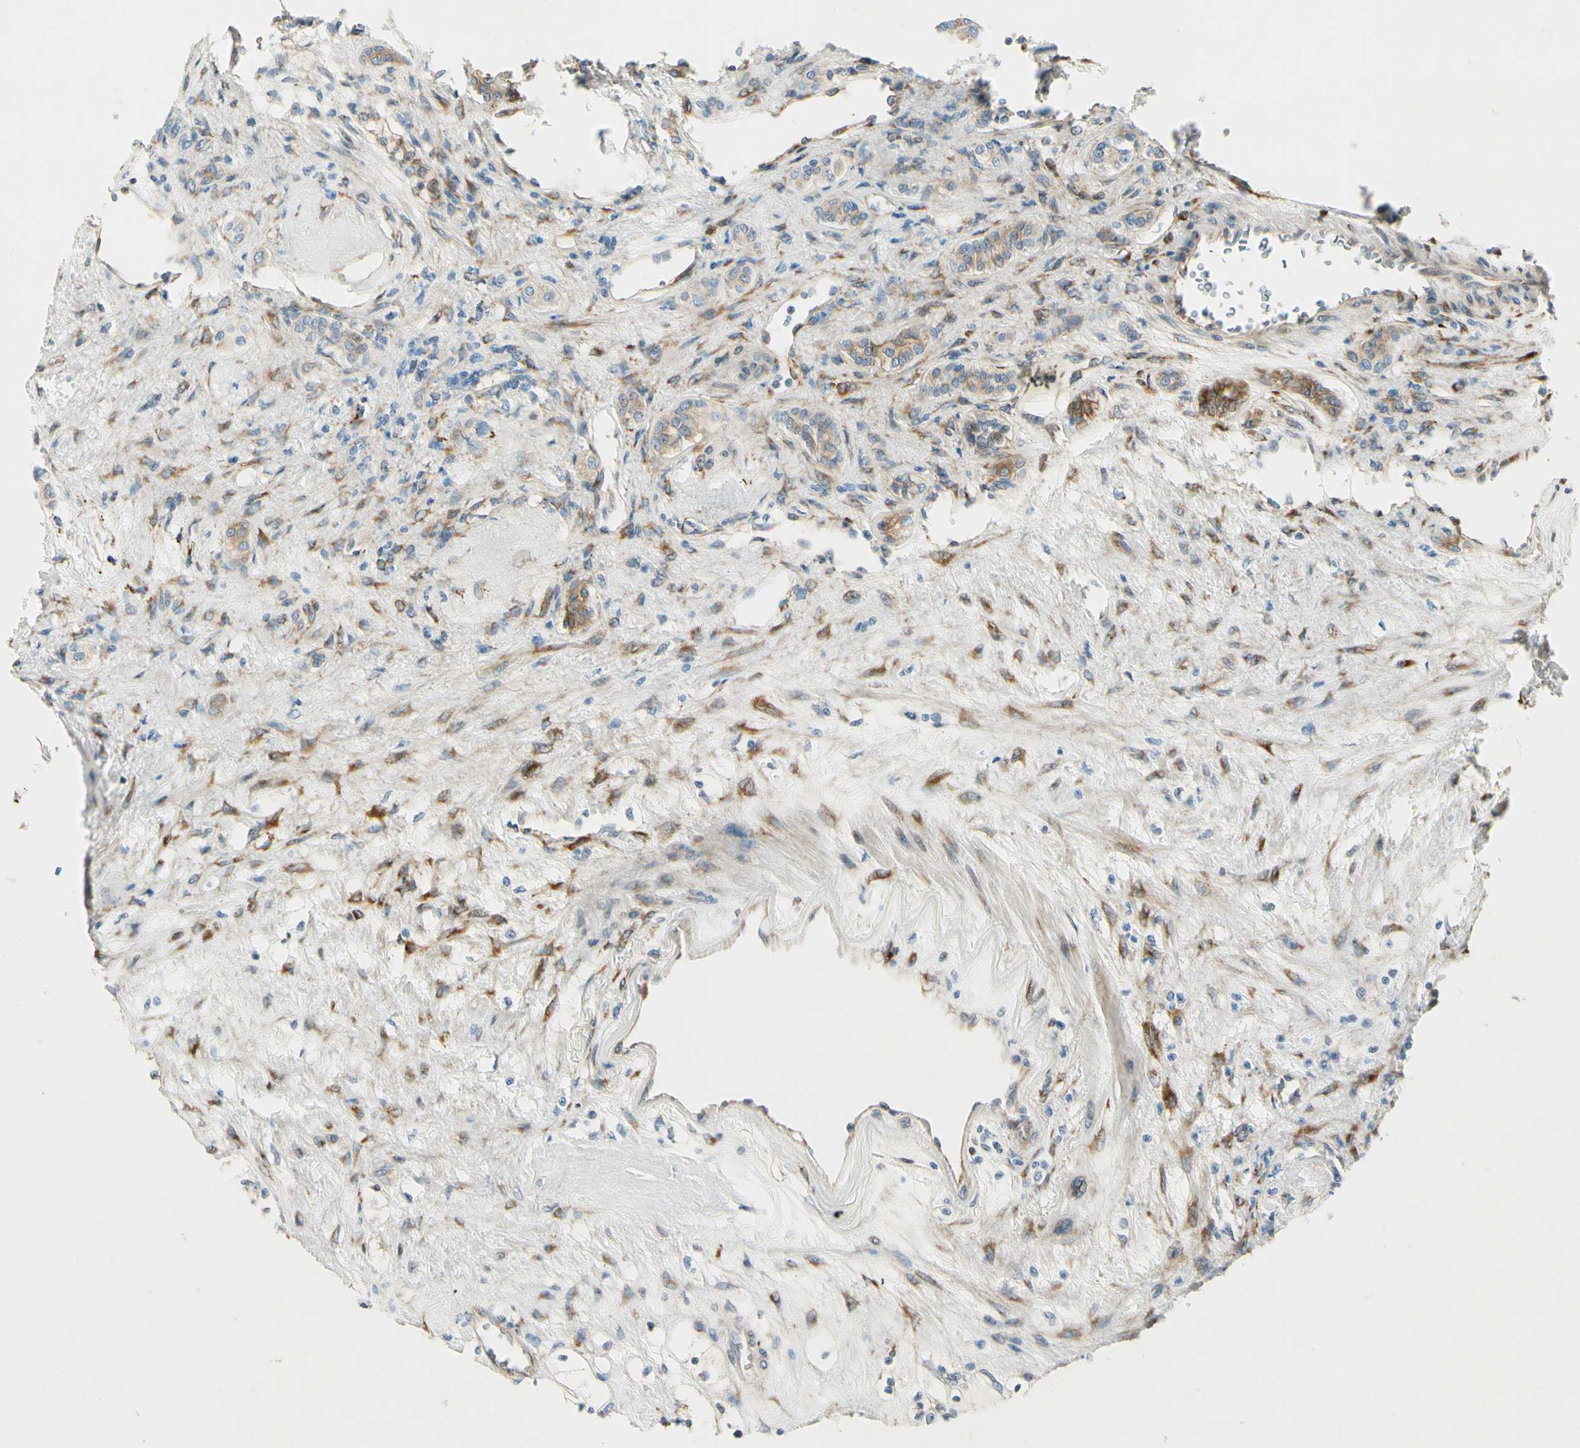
{"staining": {"intensity": "negative", "quantity": "none", "location": "none"}, "tissue": "renal cancer", "cell_type": "Tumor cells", "image_type": "cancer", "snomed": [{"axis": "morphology", "description": "Adenocarcinoma, NOS"}, {"axis": "topography", "description": "Kidney"}], "caption": "The photomicrograph displays no significant expression in tumor cells of renal adenocarcinoma. (Immunohistochemistry (ihc), brightfield microscopy, high magnification).", "gene": "FKBP7", "patient": {"sex": "female", "age": 83}}